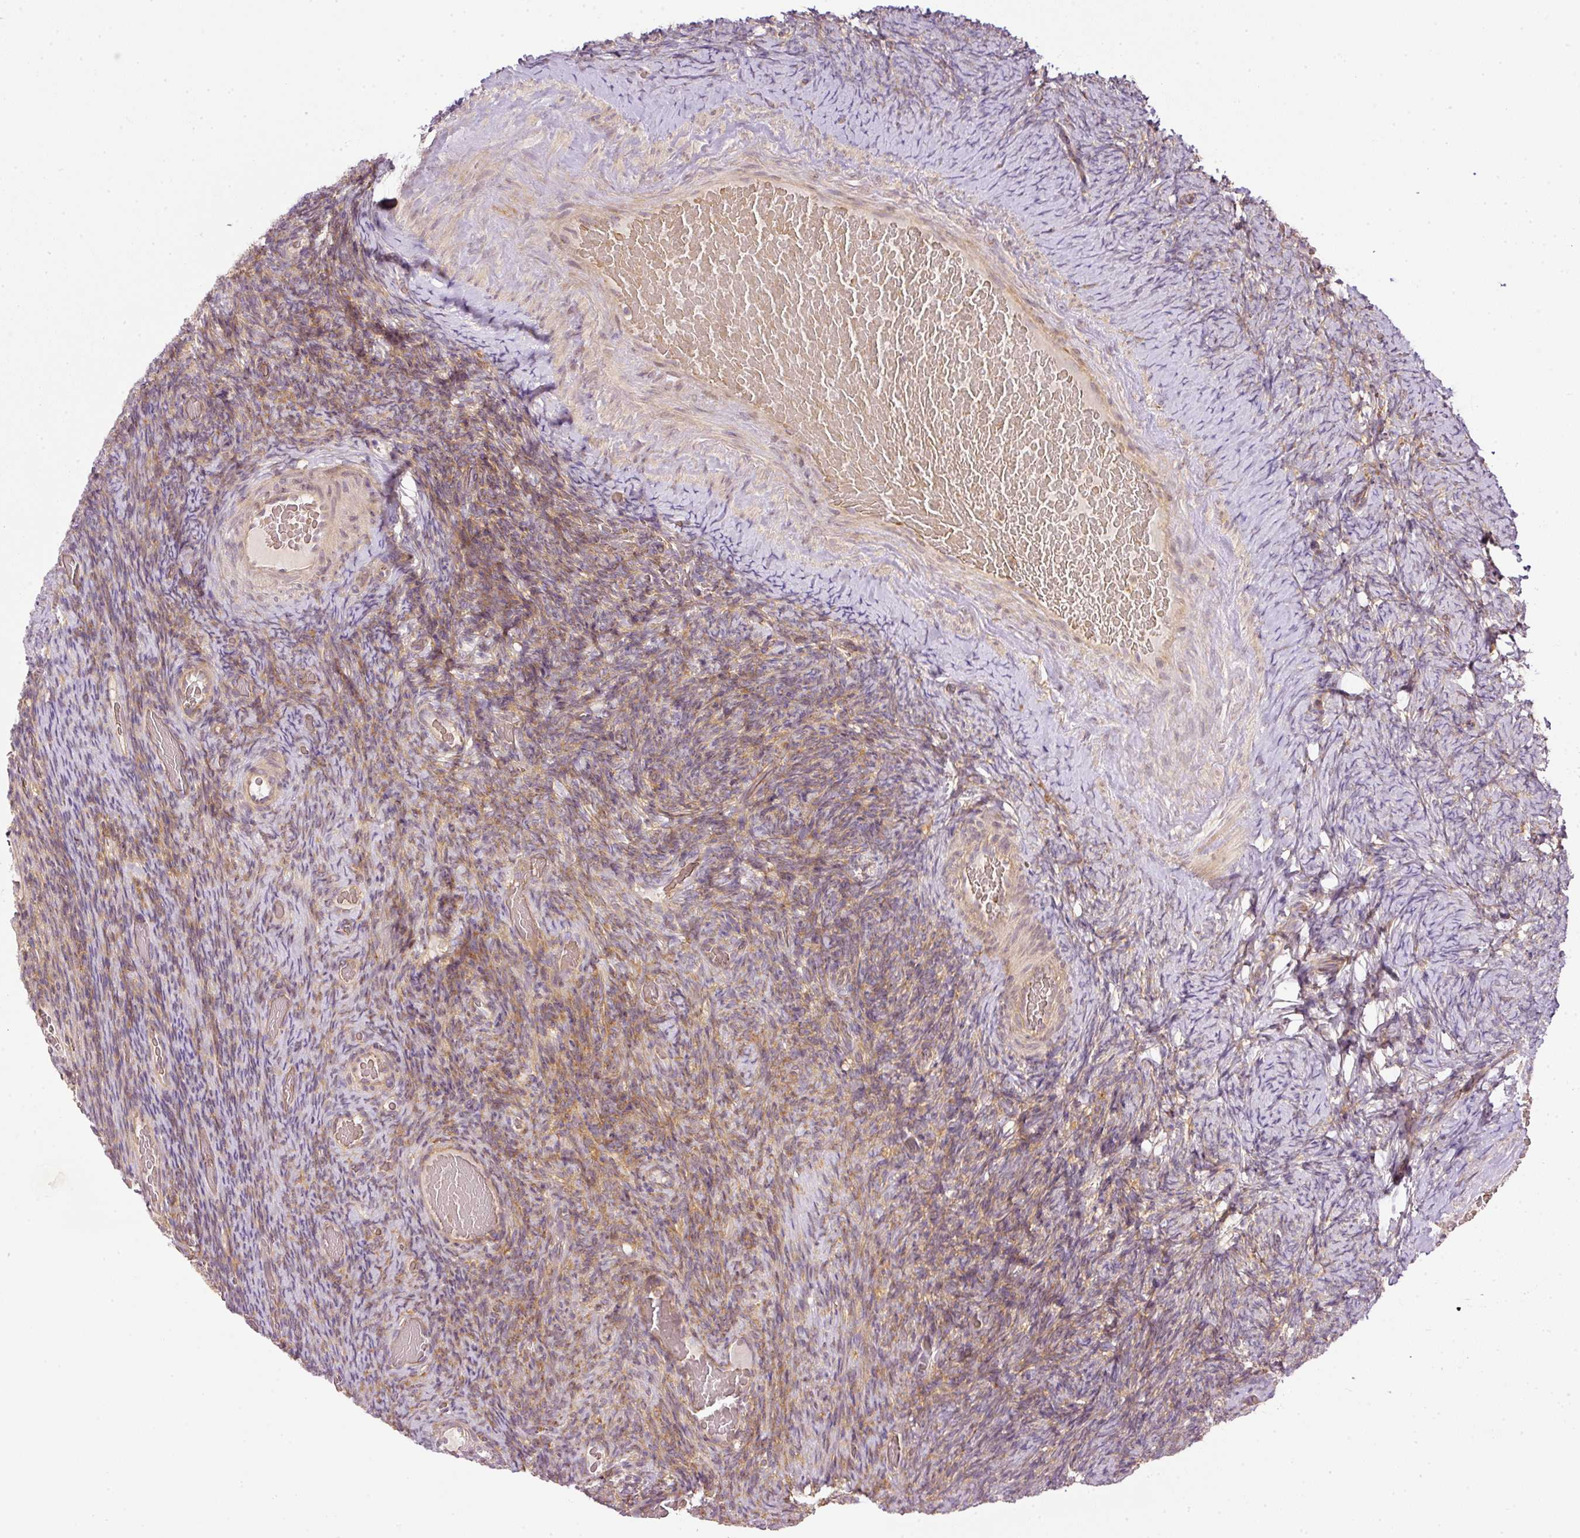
{"staining": {"intensity": "moderate", "quantity": "25%-75%", "location": "cytoplasmic/membranous"}, "tissue": "ovary", "cell_type": "Ovarian stroma cells", "image_type": "normal", "snomed": [{"axis": "morphology", "description": "Normal tissue, NOS"}, {"axis": "topography", "description": "Ovary"}], "caption": "Immunohistochemistry (IHC) image of normal ovary: ovary stained using IHC displays medium levels of moderate protein expression localized specifically in the cytoplasmic/membranous of ovarian stroma cells, appearing as a cytoplasmic/membranous brown color.", "gene": "TBC1D2B", "patient": {"sex": "female", "age": 34}}